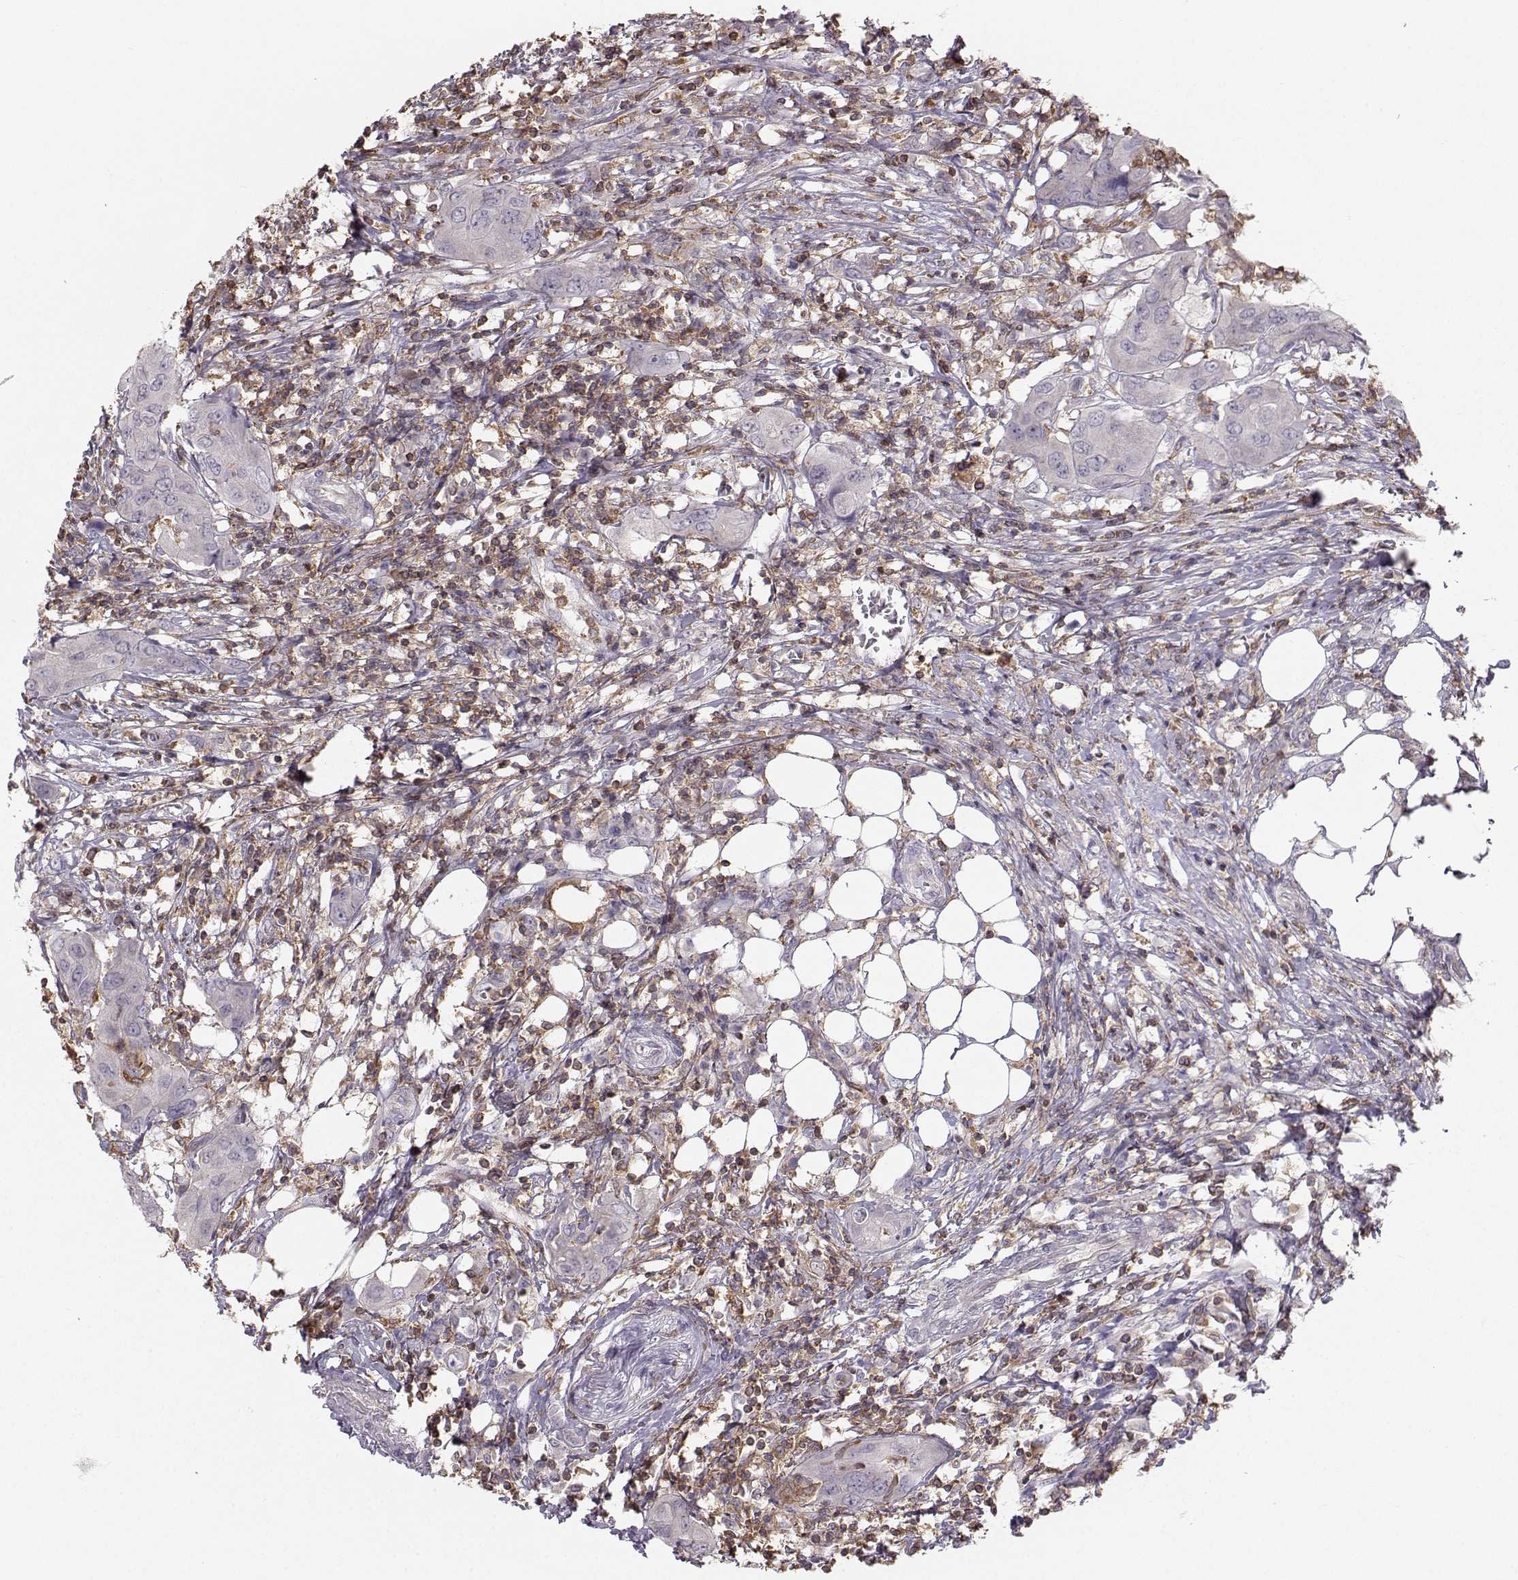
{"staining": {"intensity": "negative", "quantity": "none", "location": "none"}, "tissue": "urothelial cancer", "cell_type": "Tumor cells", "image_type": "cancer", "snomed": [{"axis": "morphology", "description": "Urothelial carcinoma, NOS"}, {"axis": "morphology", "description": "Urothelial carcinoma, High grade"}, {"axis": "topography", "description": "Urinary bladder"}], "caption": "Urothelial carcinoma (high-grade) was stained to show a protein in brown. There is no significant positivity in tumor cells.", "gene": "ZBTB32", "patient": {"sex": "male", "age": 63}}